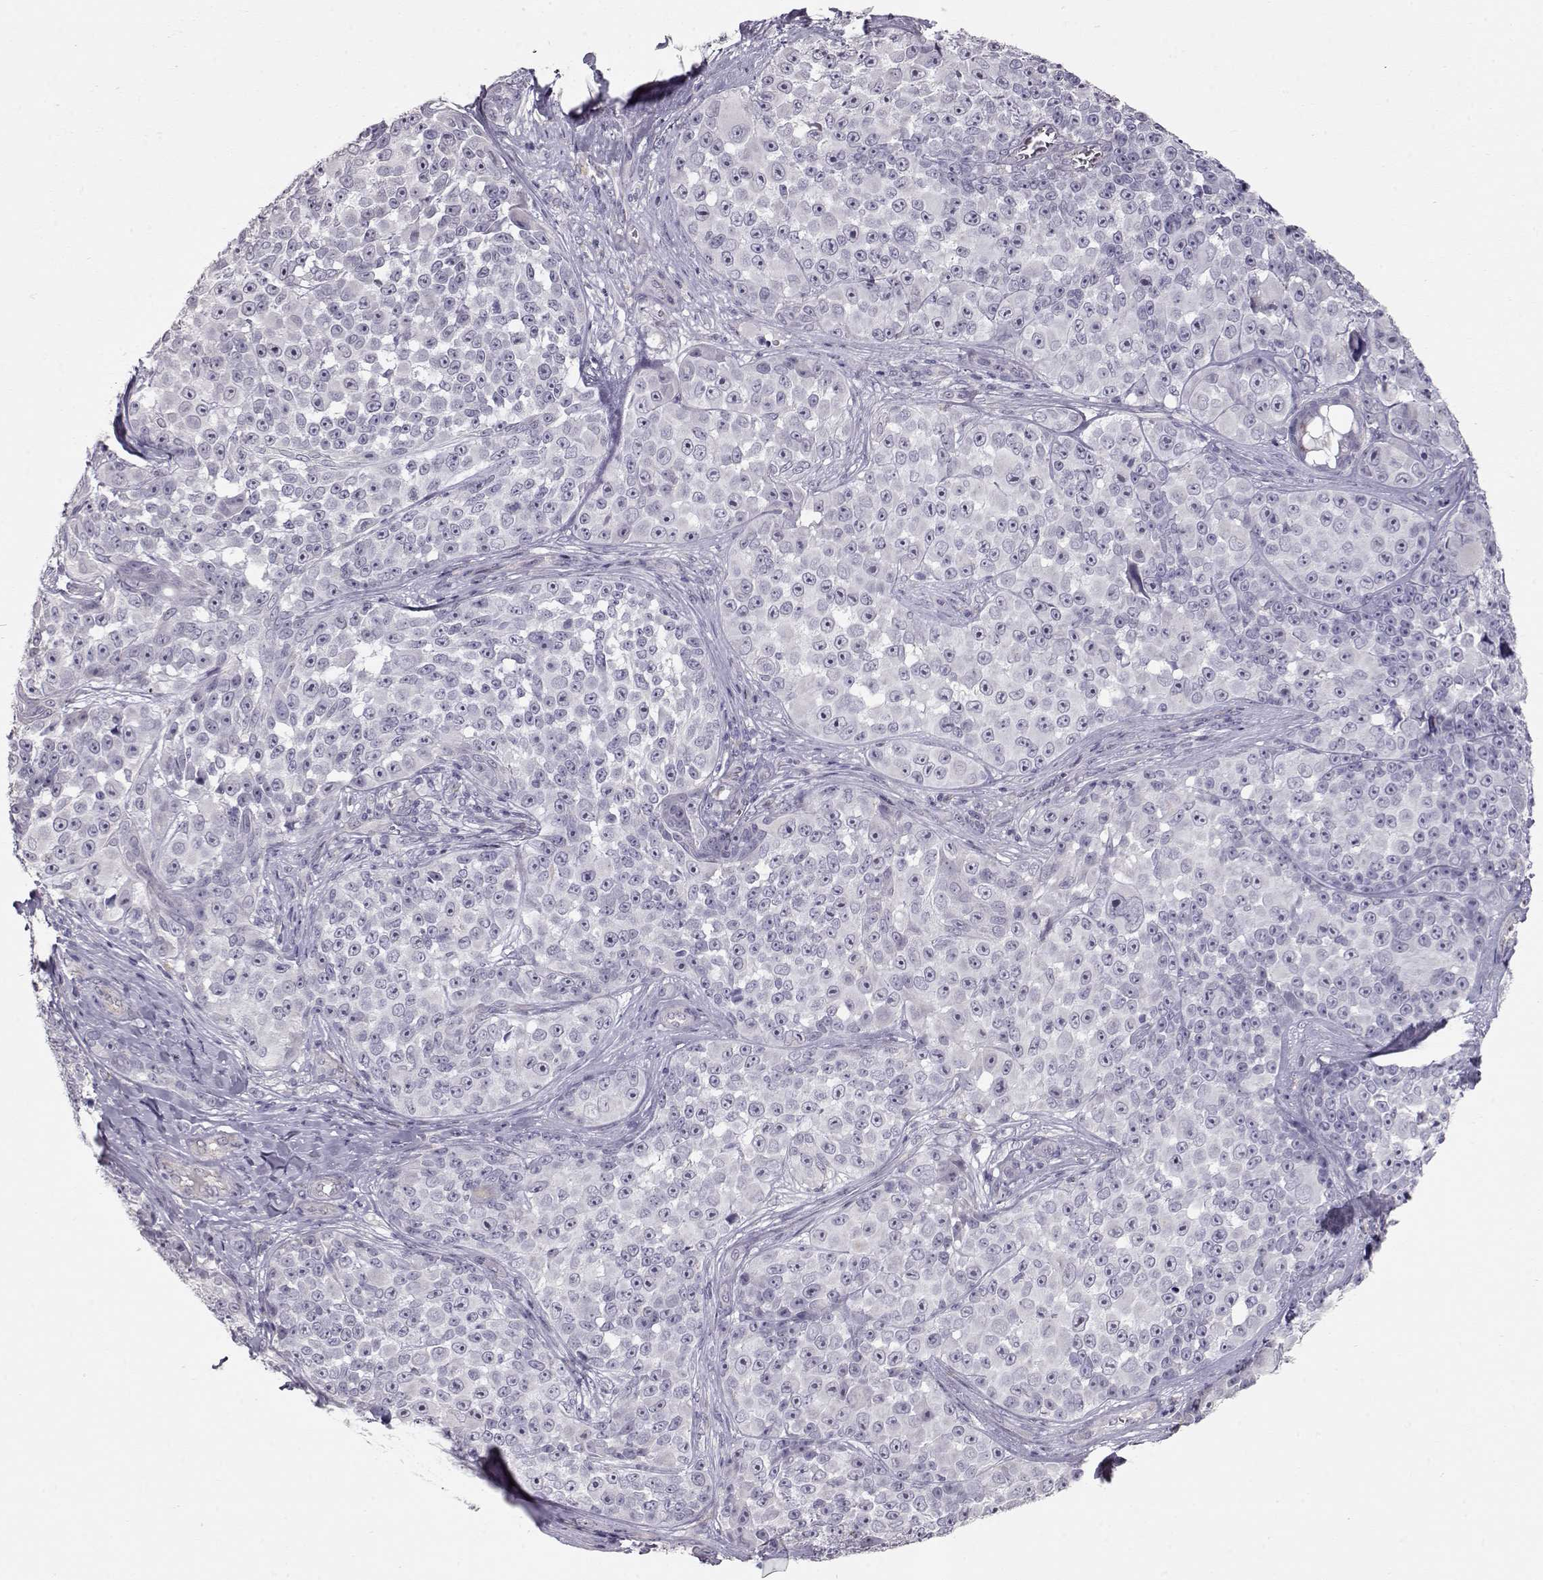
{"staining": {"intensity": "negative", "quantity": "none", "location": "none"}, "tissue": "melanoma", "cell_type": "Tumor cells", "image_type": "cancer", "snomed": [{"axis": "morphology", "description": "Malignant melanoma, NOS"}, {"axis": "topography", "description": "Skin"}], "caption": "This is an immunohistochemistry histopathology image of human melanoma. There is no expression in tumor cells.", "gene": "SLC18A1", "patient": {"sex": "female", "age": 88}}